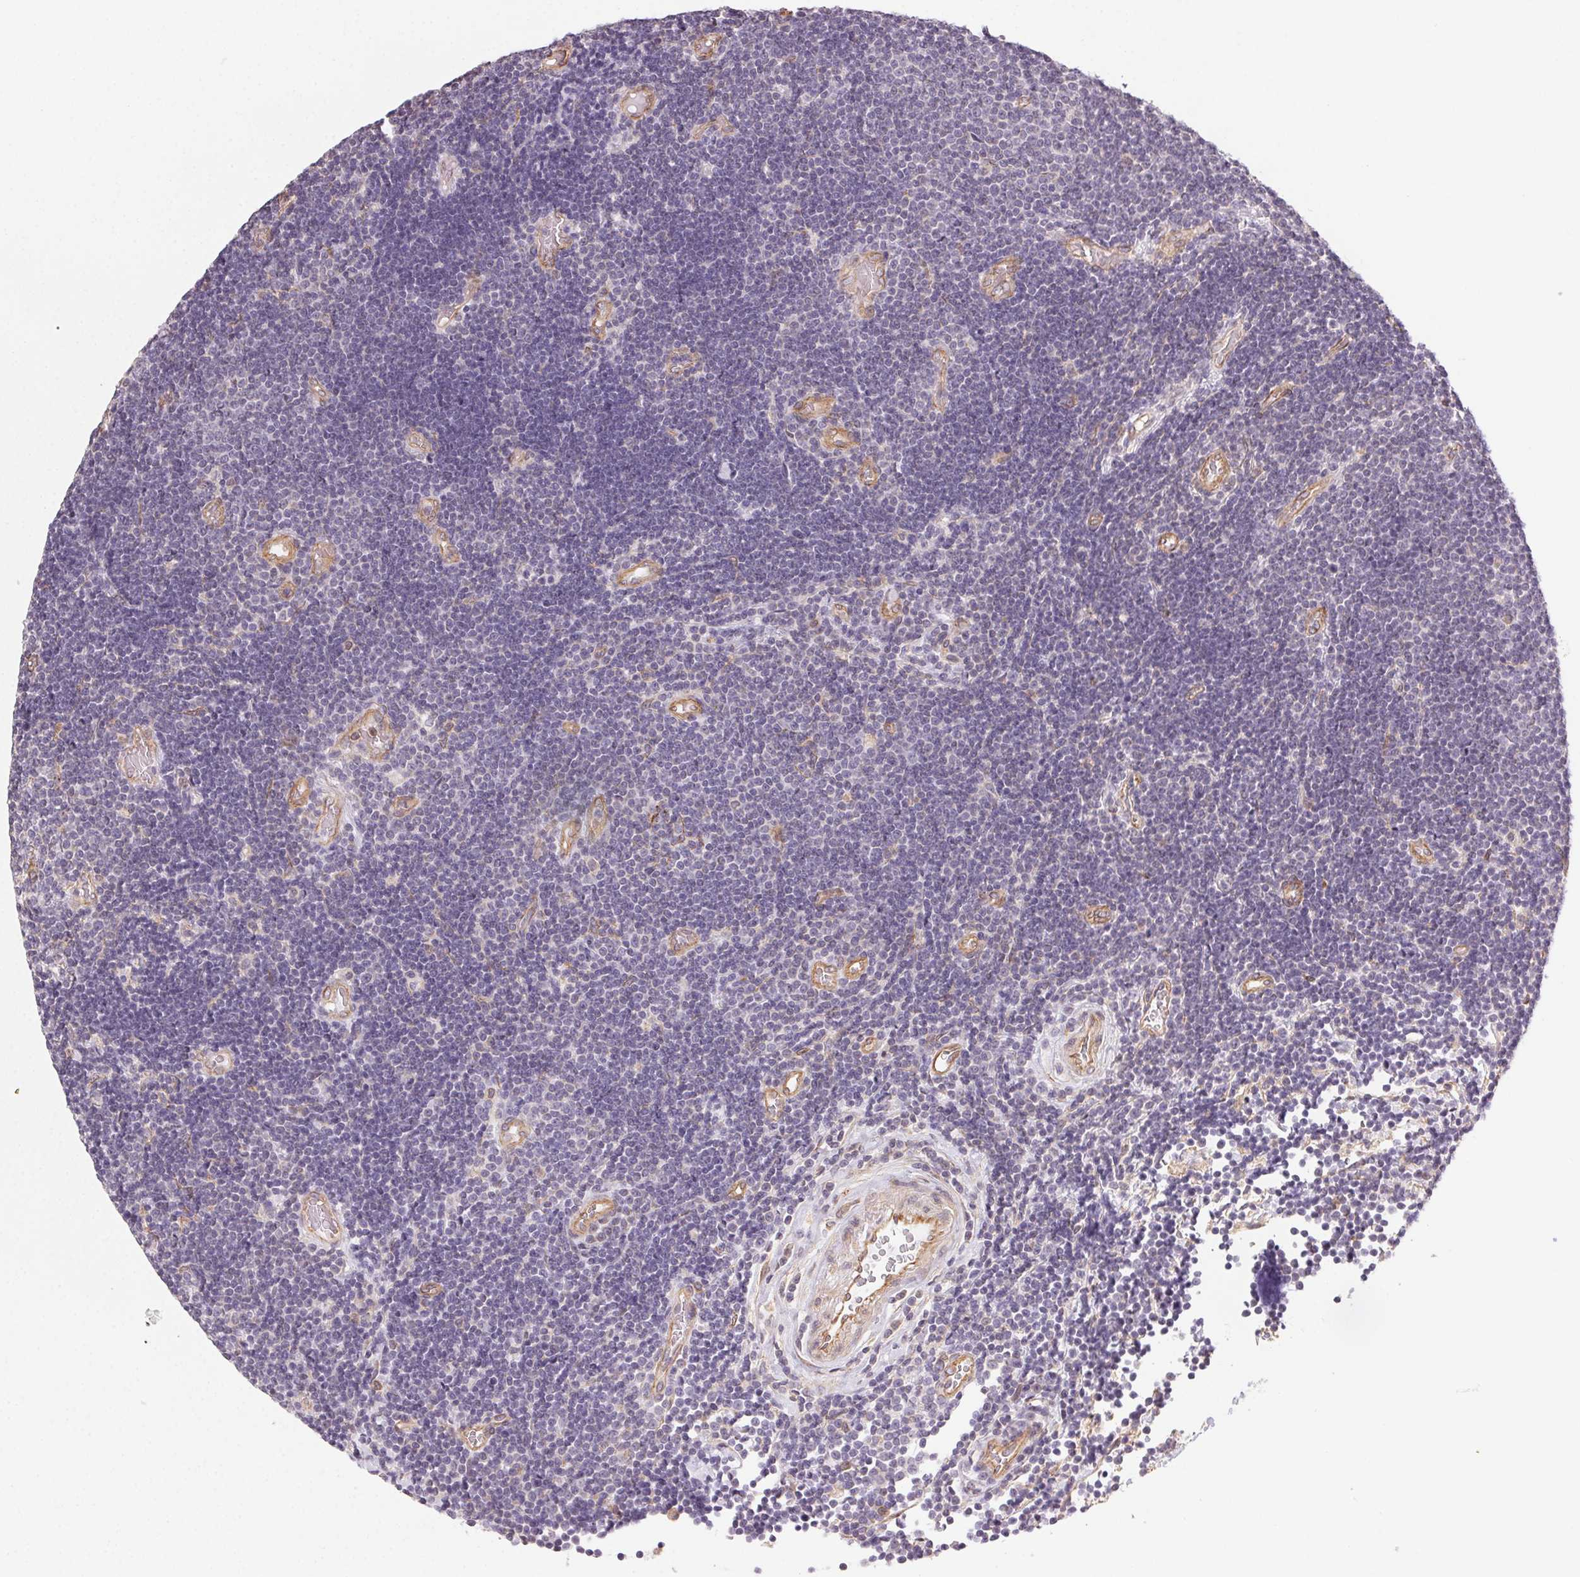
{"staining": {"intensity": "negative", "quantity": "none", "location": "none"}, "tissue": "lymphoma", "cell_type": "Tumor cells", "image_type": "cancer", "snomed": [{"axis": "morphology", "description": "Malignant lymphoma, non-Hodgkin's type, Low grade"}, {"axis": "topography", "description": "Brain"}], "caption": "Immunohistochemistry micrograph of neoplastic tissue: human lymphoma stained with DAB shows no significant protein positivity in tumor cells.", "gene": "PLA2G4F", "patient": {"sex": "female", "age": 66}}